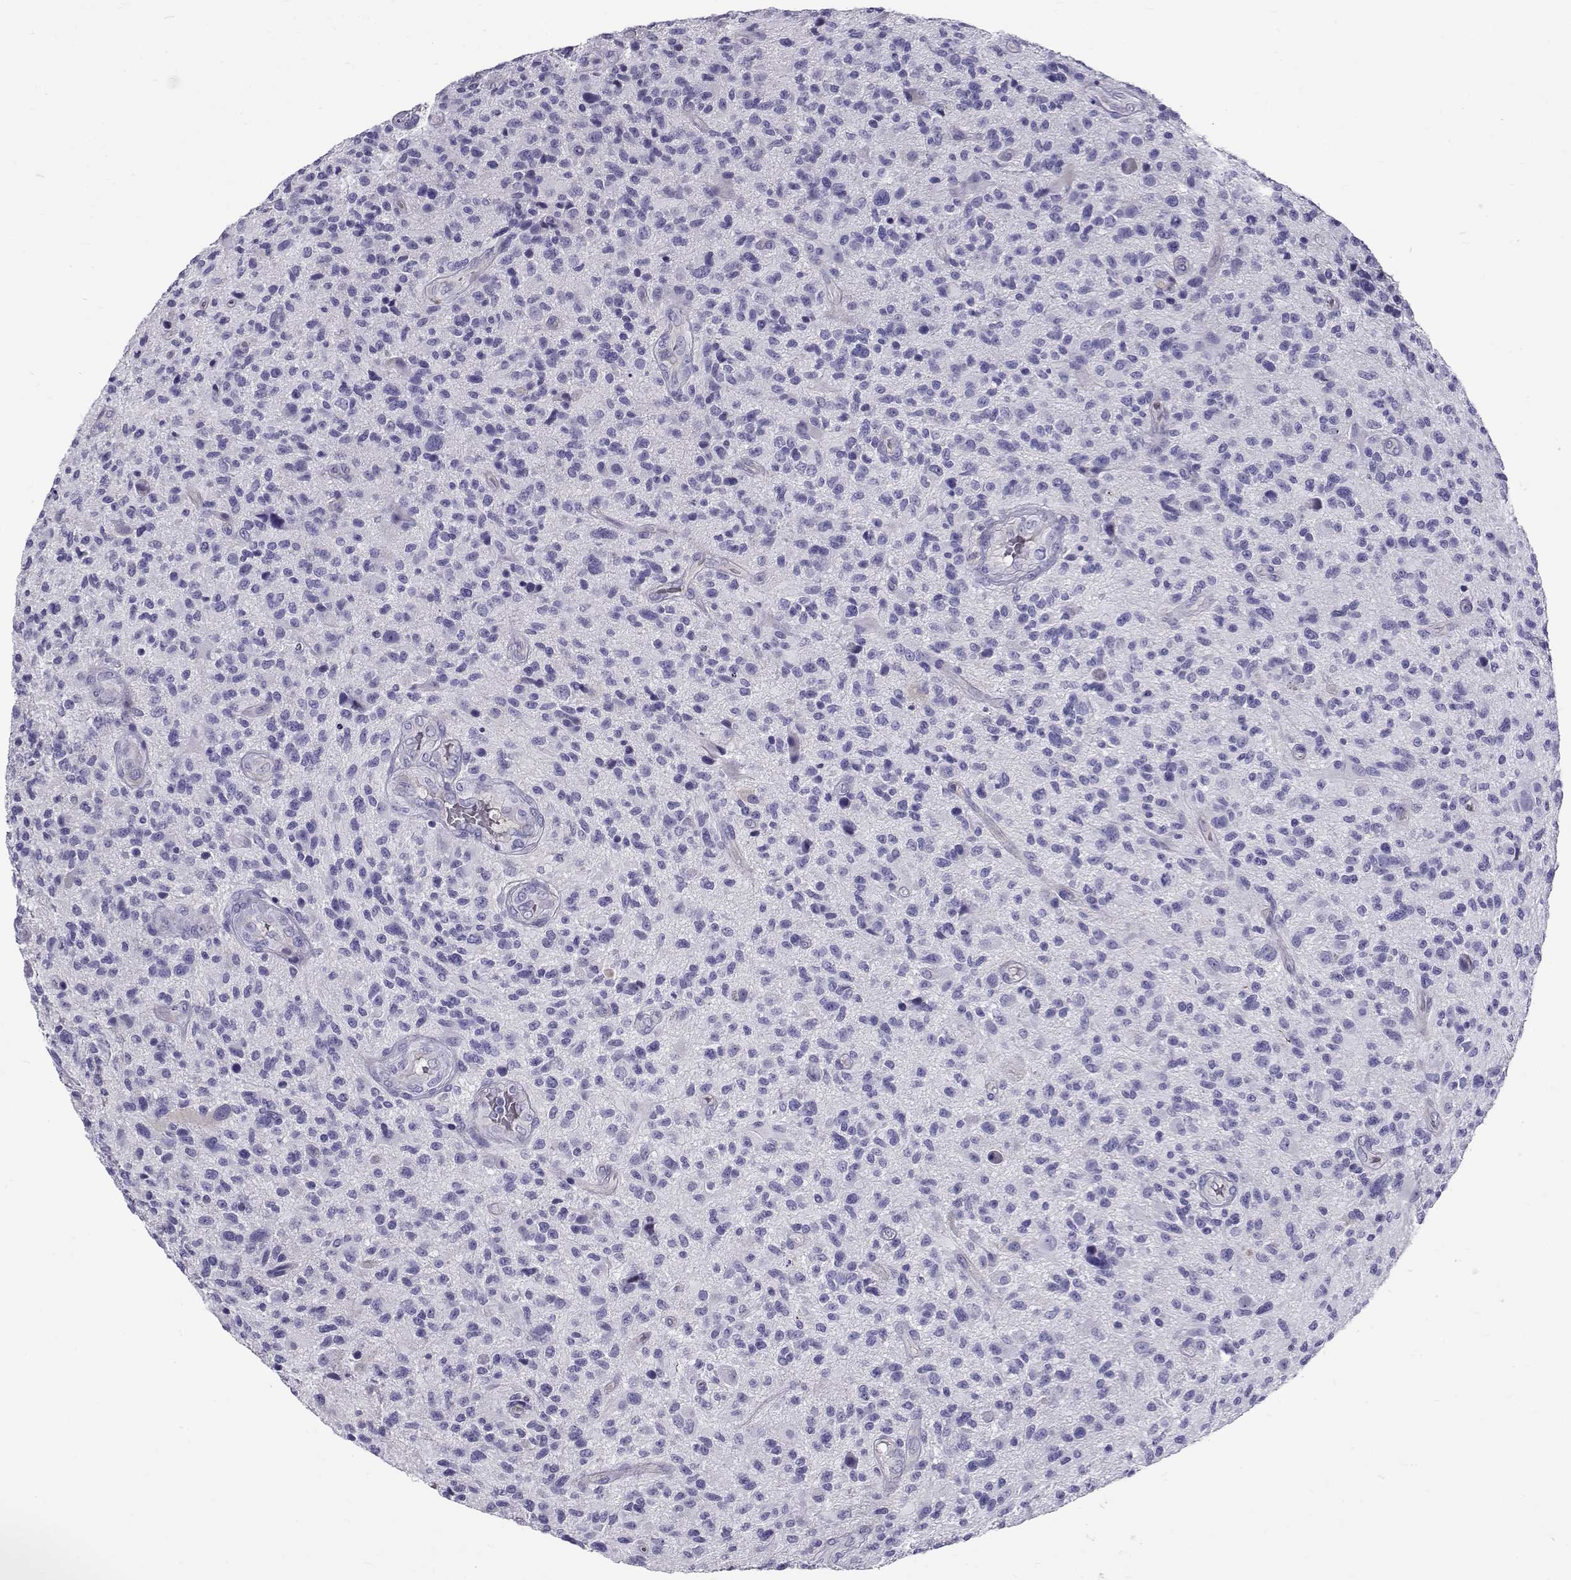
{"staining": {"intensity": "negative", "quantity": "none", "location": "none"}, "tissue": "glioma", "cell_type": "Tumor cells", "image_type": "cancer", "snomed": [{"axis": "morphology", "description": "Glioma, malignant, High grade"}, {"axis": "topography", "description": "Brain"}], "caption": "Protein analysis of glioma exhibits no significant staining in tumor cells.", "gene": "IGSF1", "patient": {"sex": "male", "age": 47}}